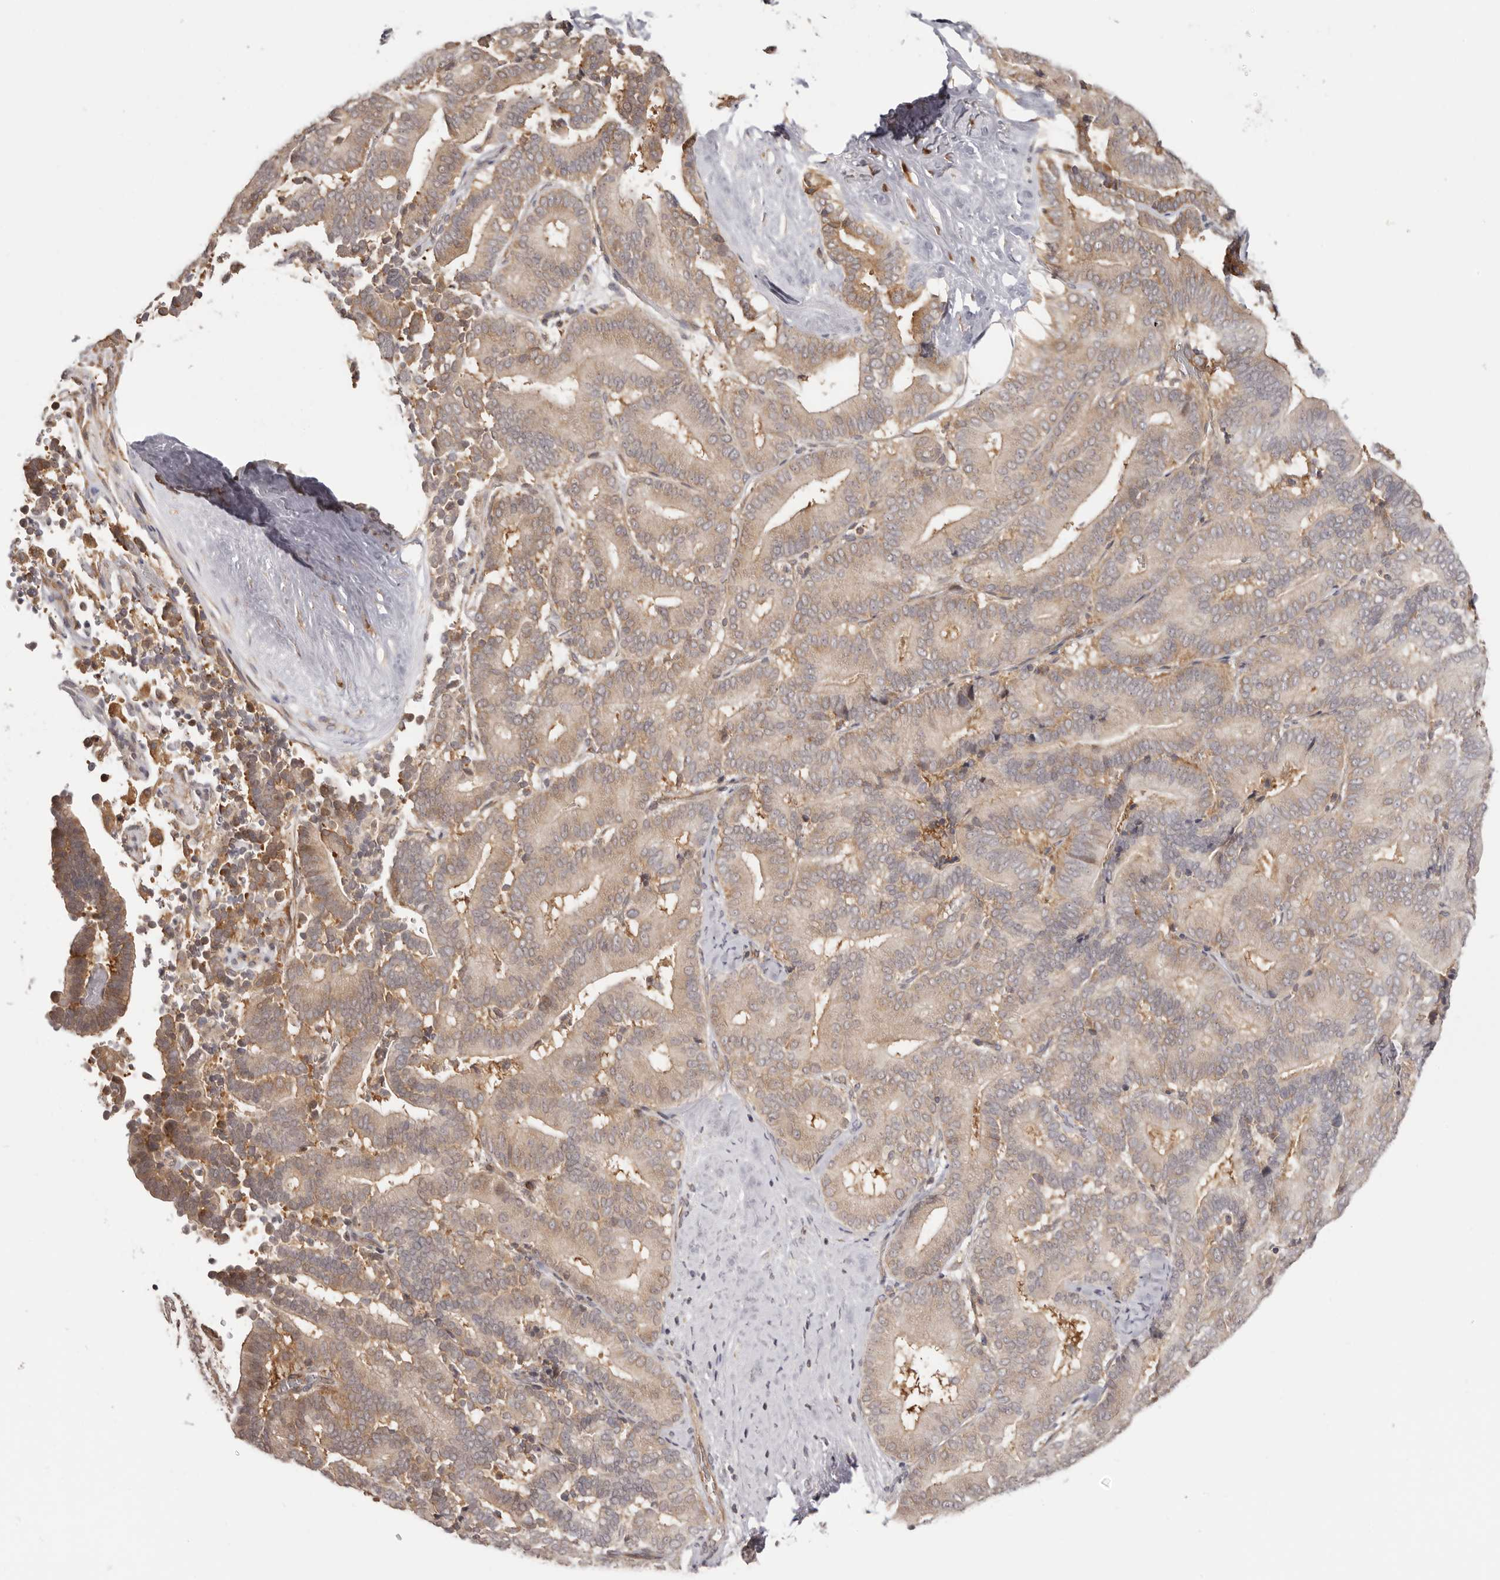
{"staining": {"intensity": "moderate", "quantity": "<25%", "location": "cytoplasmic/membranous"}, "tissue": "liver cancer", "cell_type": "Tumor cells", "image_type": "cancer", "snomed": [{"axis": "morphology", "description": "Cholangiocarcinoma"}, {"axis": "topography", "description": "Liver"}], "caption": "Immunohistochemistry (IHC) micrograph of liver cancer (cholangiocarcinoma) stained for a protein (brown), which shows low levels of moderate cytoplasmic/membranous positivity in approximately <25% of tumor cells.", "gene": "EEF1E1", "patient": {"sex": "female", "age": 75}}